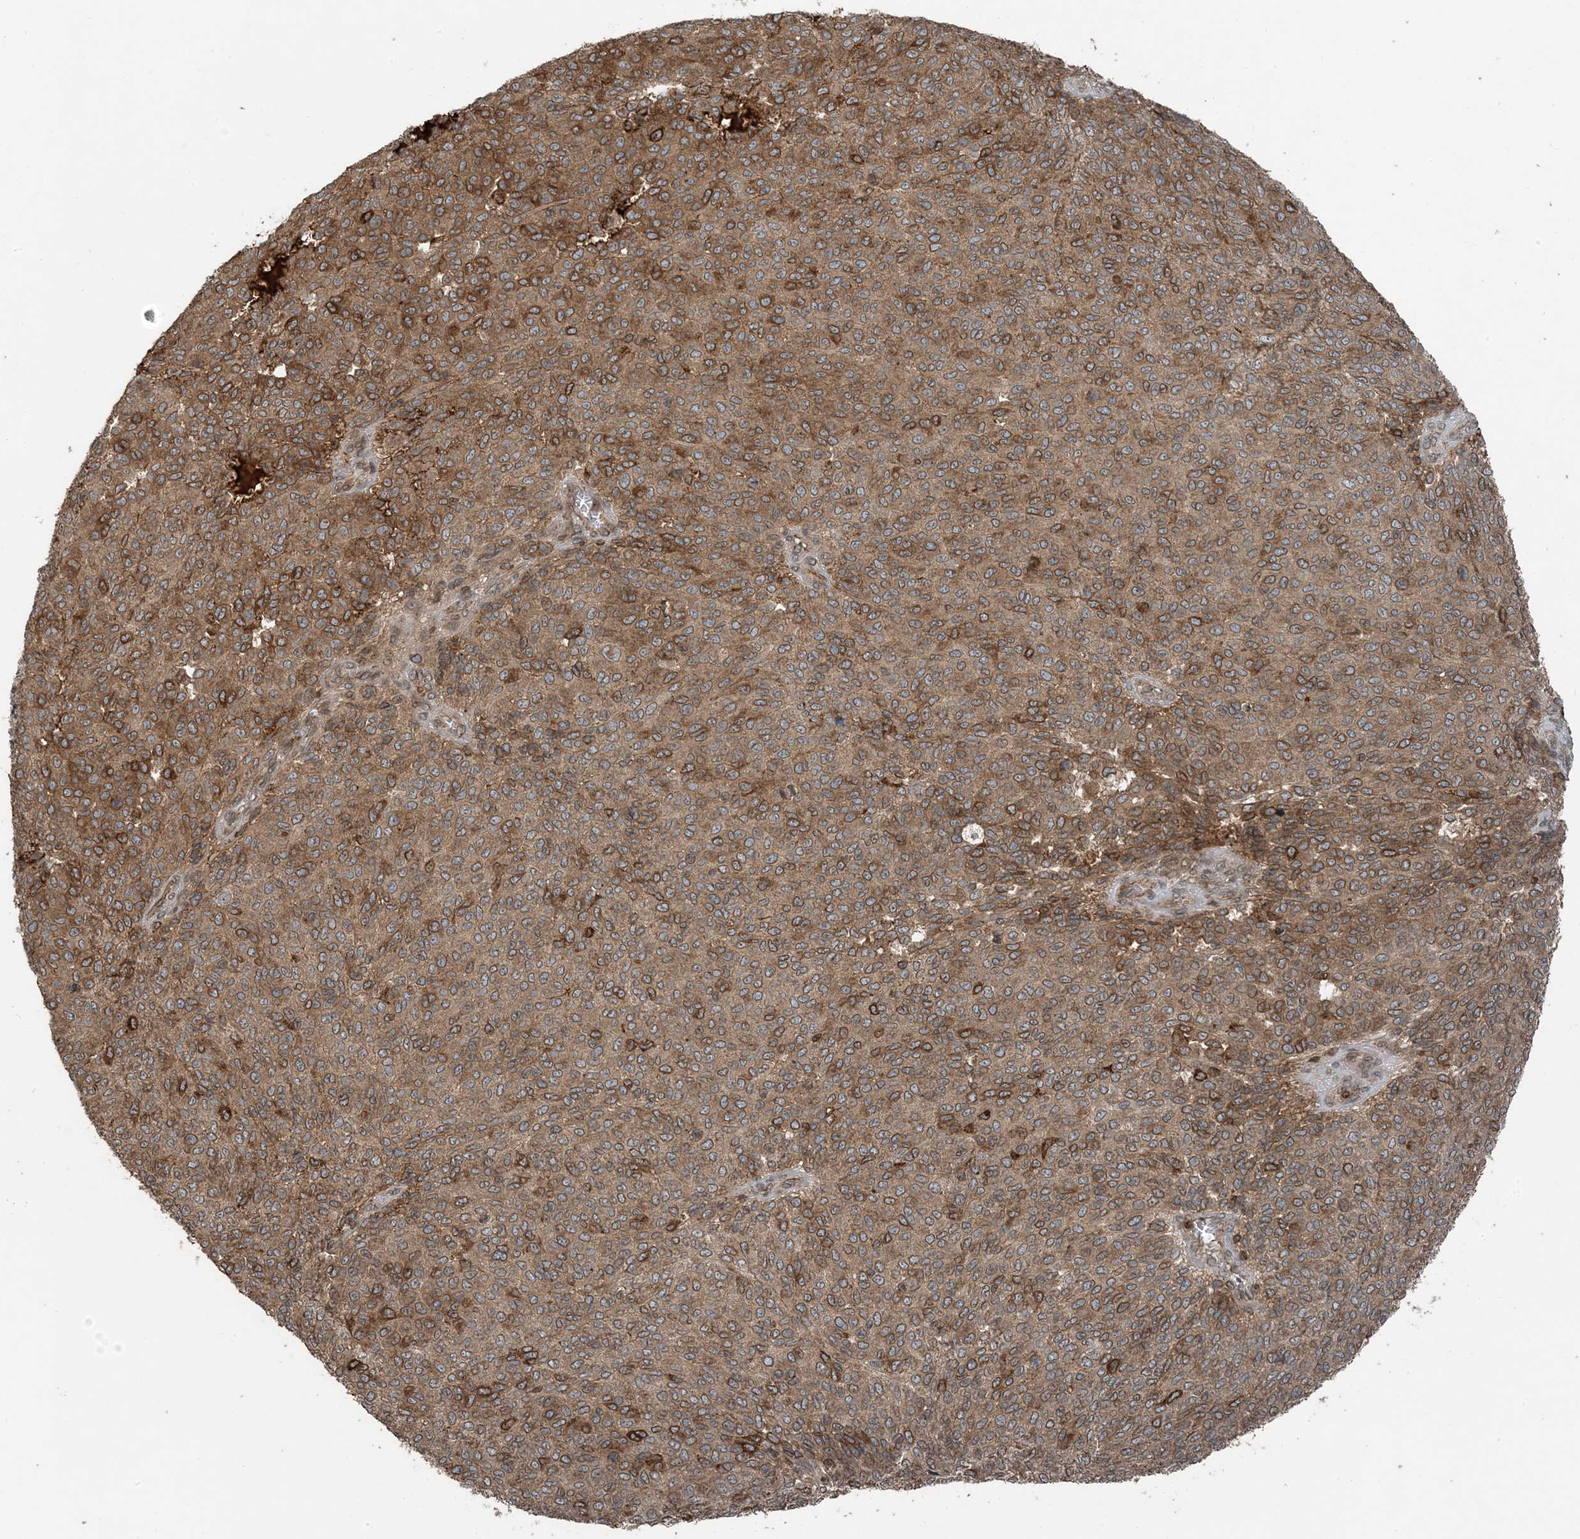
{"staining": {"intensity": "strong", "quantity": ">75%", "location": "cytoplasmic/membranous"}, "tissue": "melanoma", "cell_type": "Tumor cells", "image_type": "cancer", "snomed": [{"axis": "morphology", "description": "Malignant melanoma, NOS"}, {"axis": "topography", "description": "Skin"}], "caption": "Malignant melanoma stained for a protein demonstrates strong cytoplasmic/membranous positivity in tumor cells.", "gene": "ZFAND2B", "patient": {"sex": "male", "age": 49}}